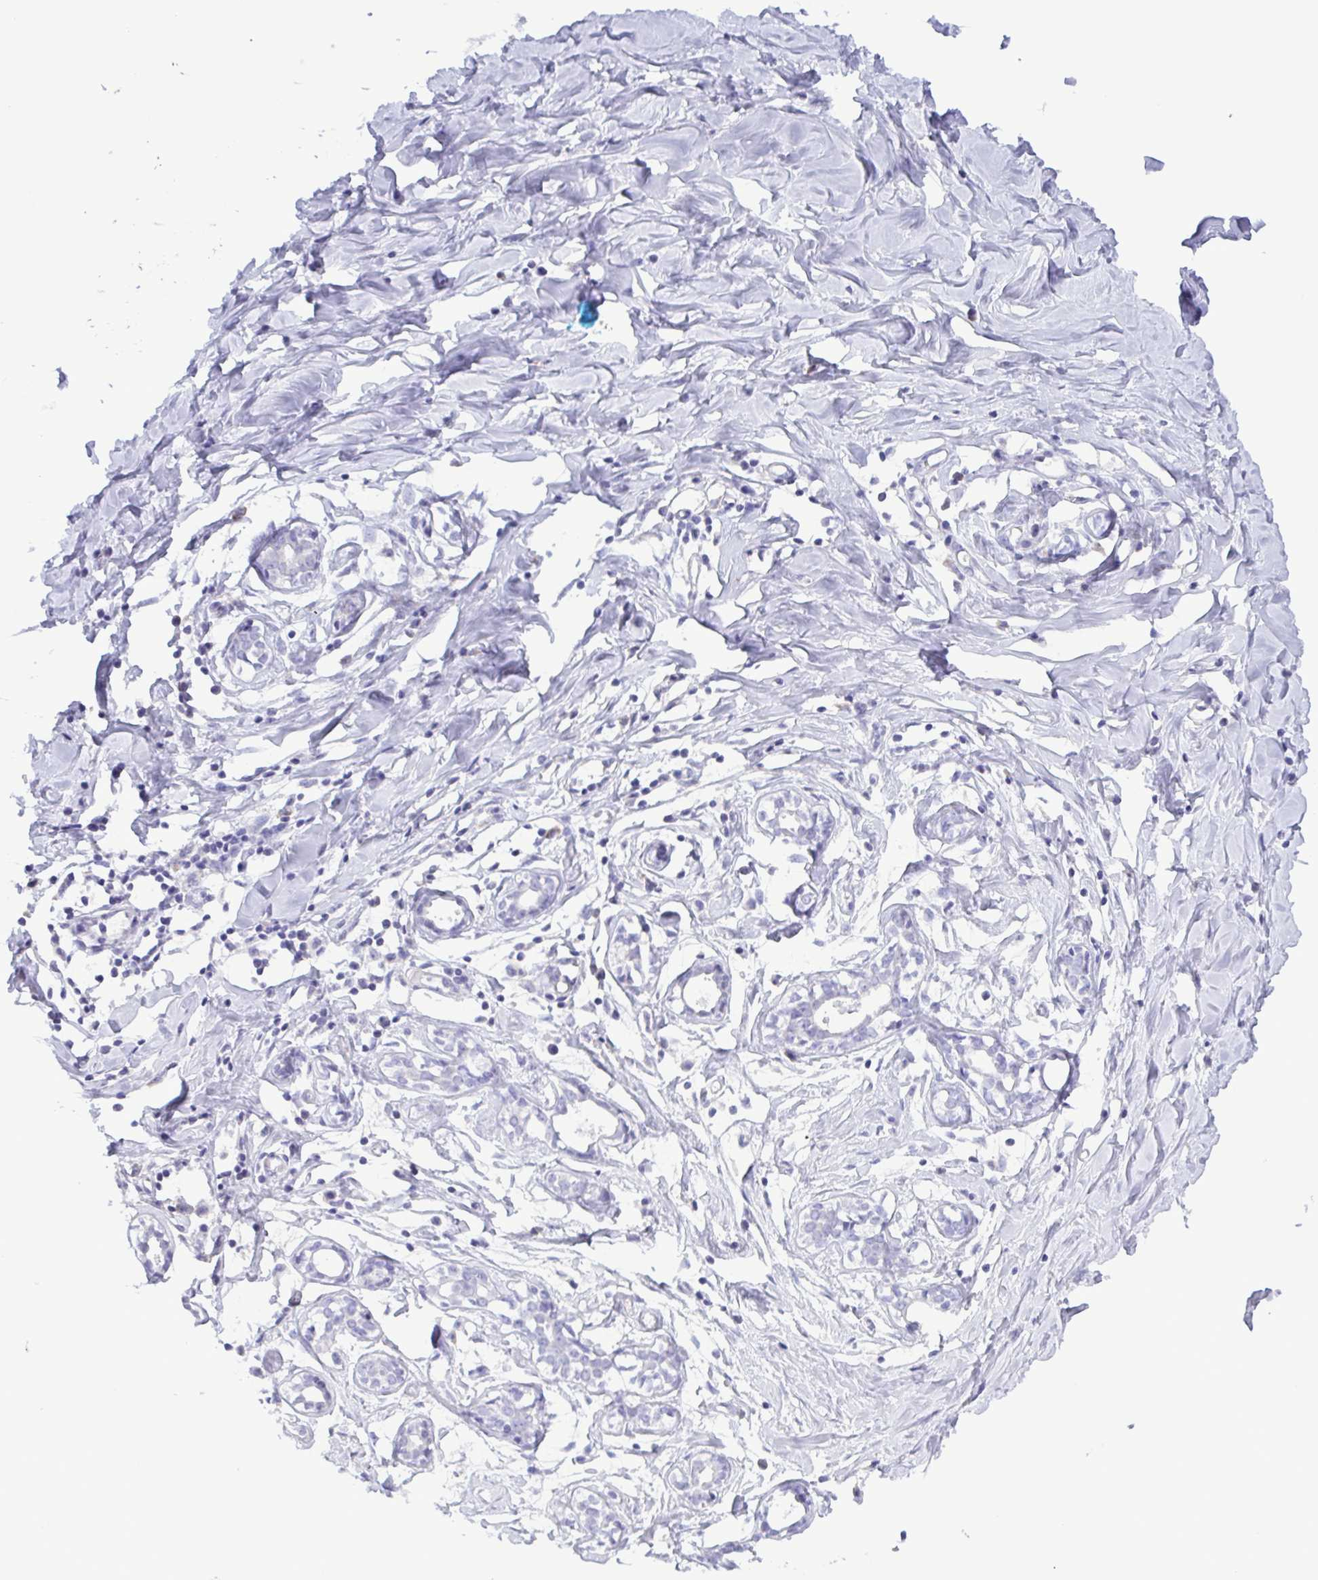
{"staining": {"intensity": "negative", "quantity": "none", "location": "none"}, "tissue": "breast", "cell_type": "Adipocytes", "image_type": "normal", "snomed": [{"axis": "morphology", "description": "Normal tissue, NOS"}, {"axis": "topography", "description": "Breast"}], "caption": "There is no significant expression in adipocytes of breast. (DAB (3,3'-diaminobenzidine) immunohistochemistry (IHC) with hematoxylin counter stain).", "gene": "TNNI3", "patient": {"sex": "female", "age": 27}}